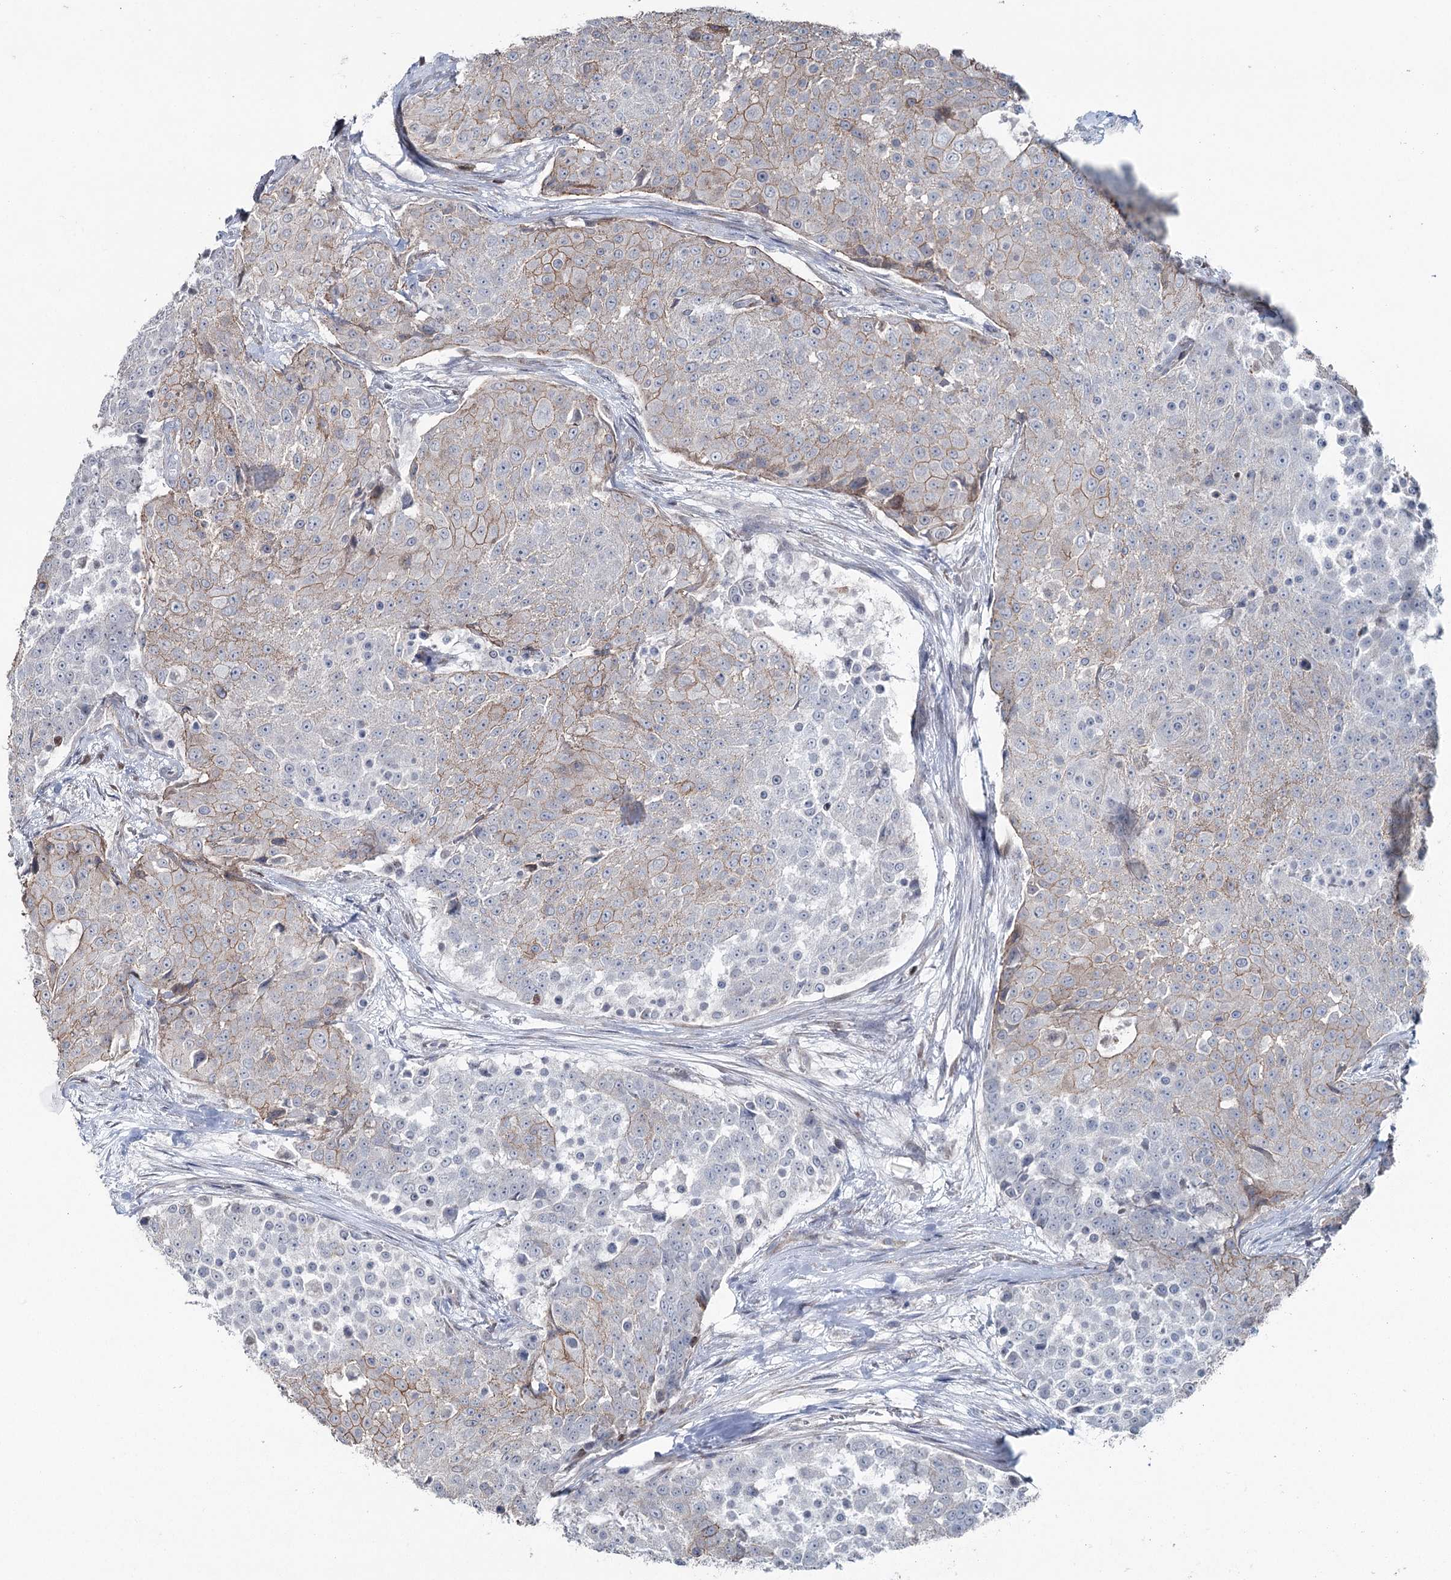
{"staining": {"intensity": "moderate", "quantity": "25%-75%", "location": "cytoplasmic/membranous"}, "tissue": "urothelial cancer", "cell_type": "Tumor cells", "image_type": "cancer", "snomed": [{"axis": "morphology", "description": "Urothelial carcinoma, High grade"}, {"axis": "topography", "description": "Urinary bladder"}], "caption": "Urothelial cancer stained for a protein (brown) reveals moderate cytoplasmic/membranous positive staining in approximately 25%-75% of tumor cells.", "gene": "FAM120B", "patient": {"sex": "female", "age": 63}}